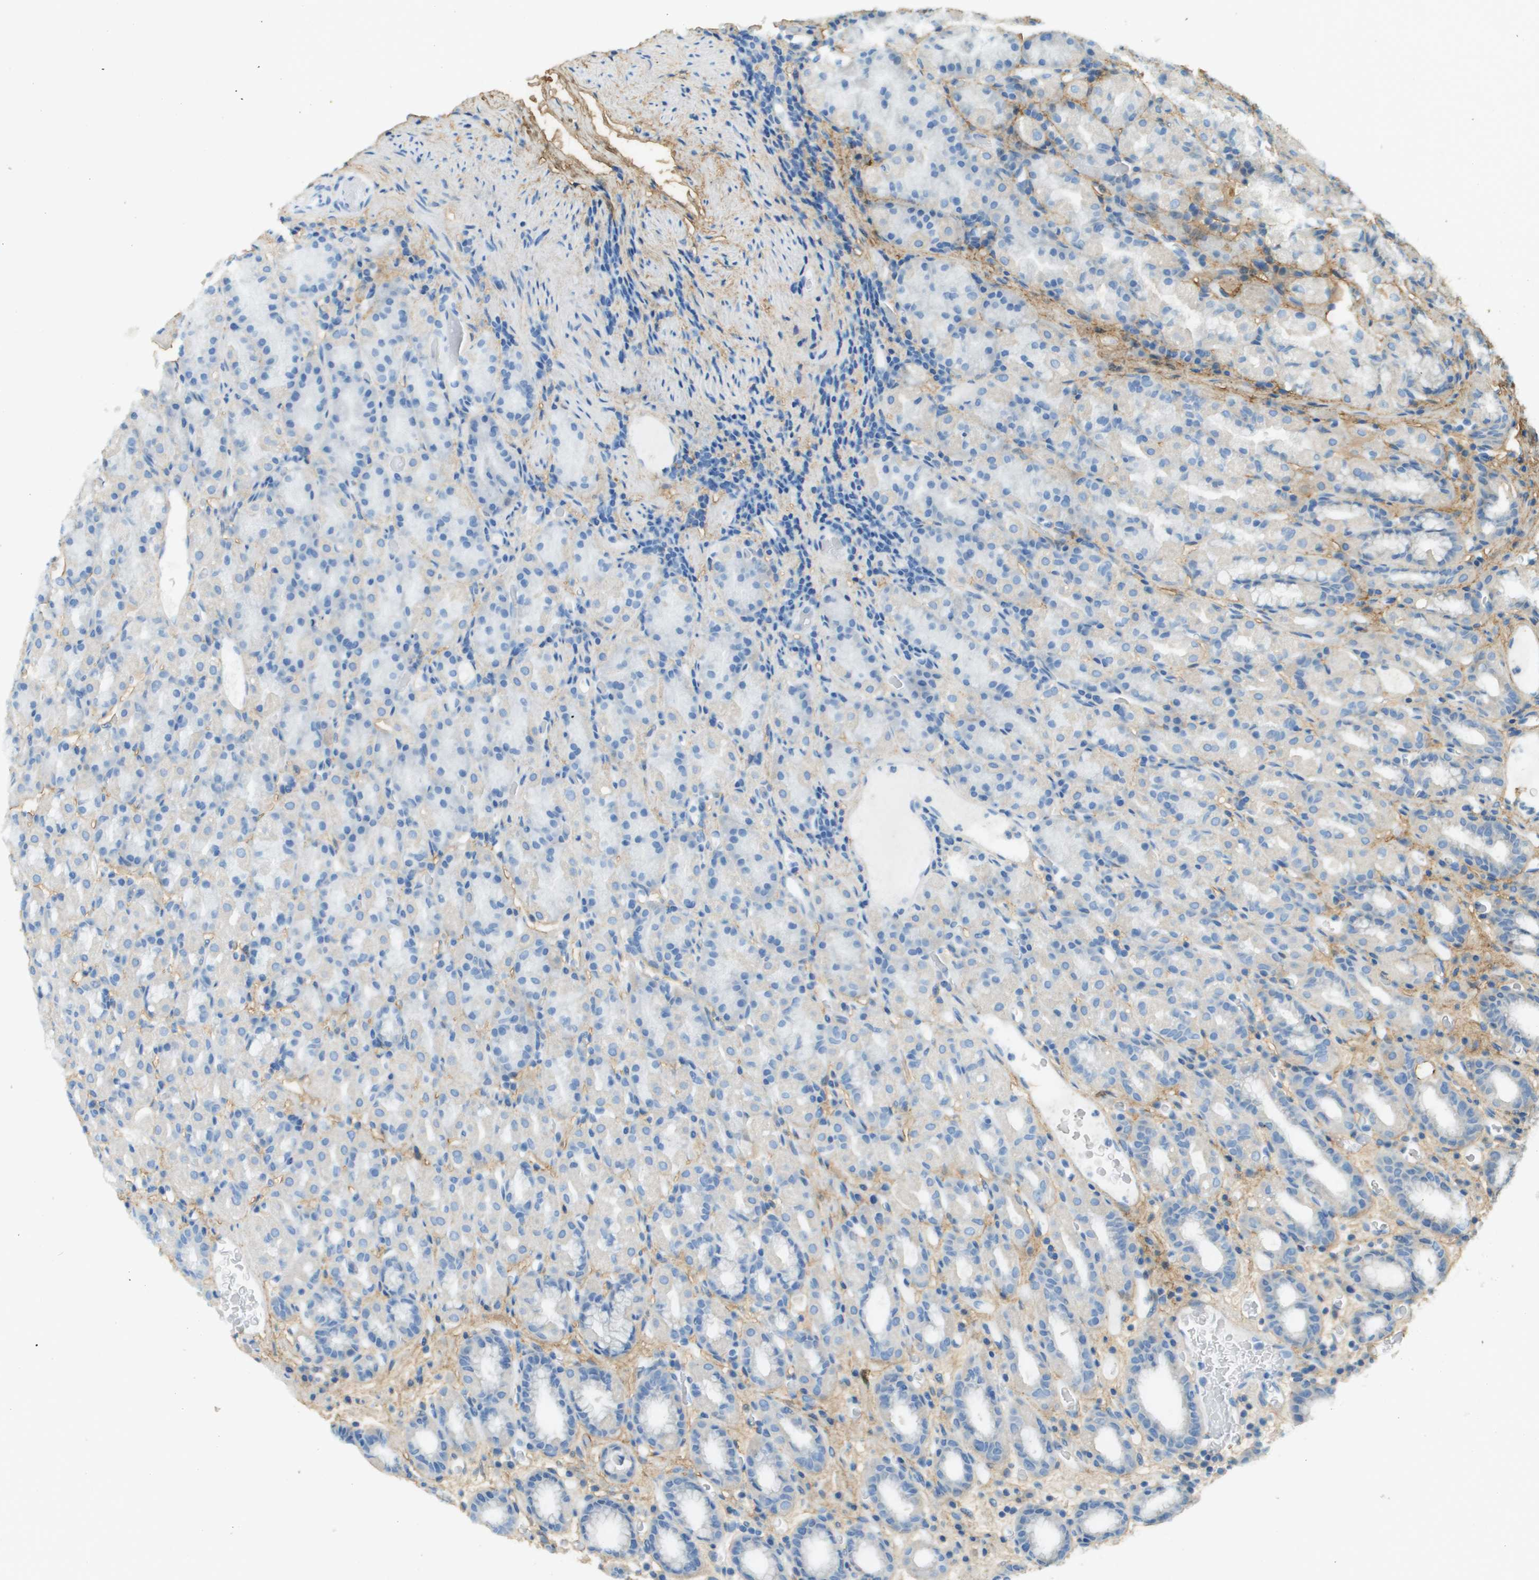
{"staining": {"intensity": "negative", "quantity": "none", "location": "none"}, "tissue": "stomach", "cell_type": "Glandular cells", "image_type": "normal", "snomed": [{"axis": "morphology", "description": "Normal tissue, NOS"}, {"axis": "topography", "description": "Stomach, upper"}], "caption": "Benign stomach was stained to show a protein in brown. There is no significant staining in glandular cells. (Stains: DAB (3,3'-diaminobenzidine) immunohistochemistry with hematoxylin counter stain, Microscopy: brightfield microscopy at high magnification).", "gene": "DCN", "patient": {"sex": "male", "age": 68}}